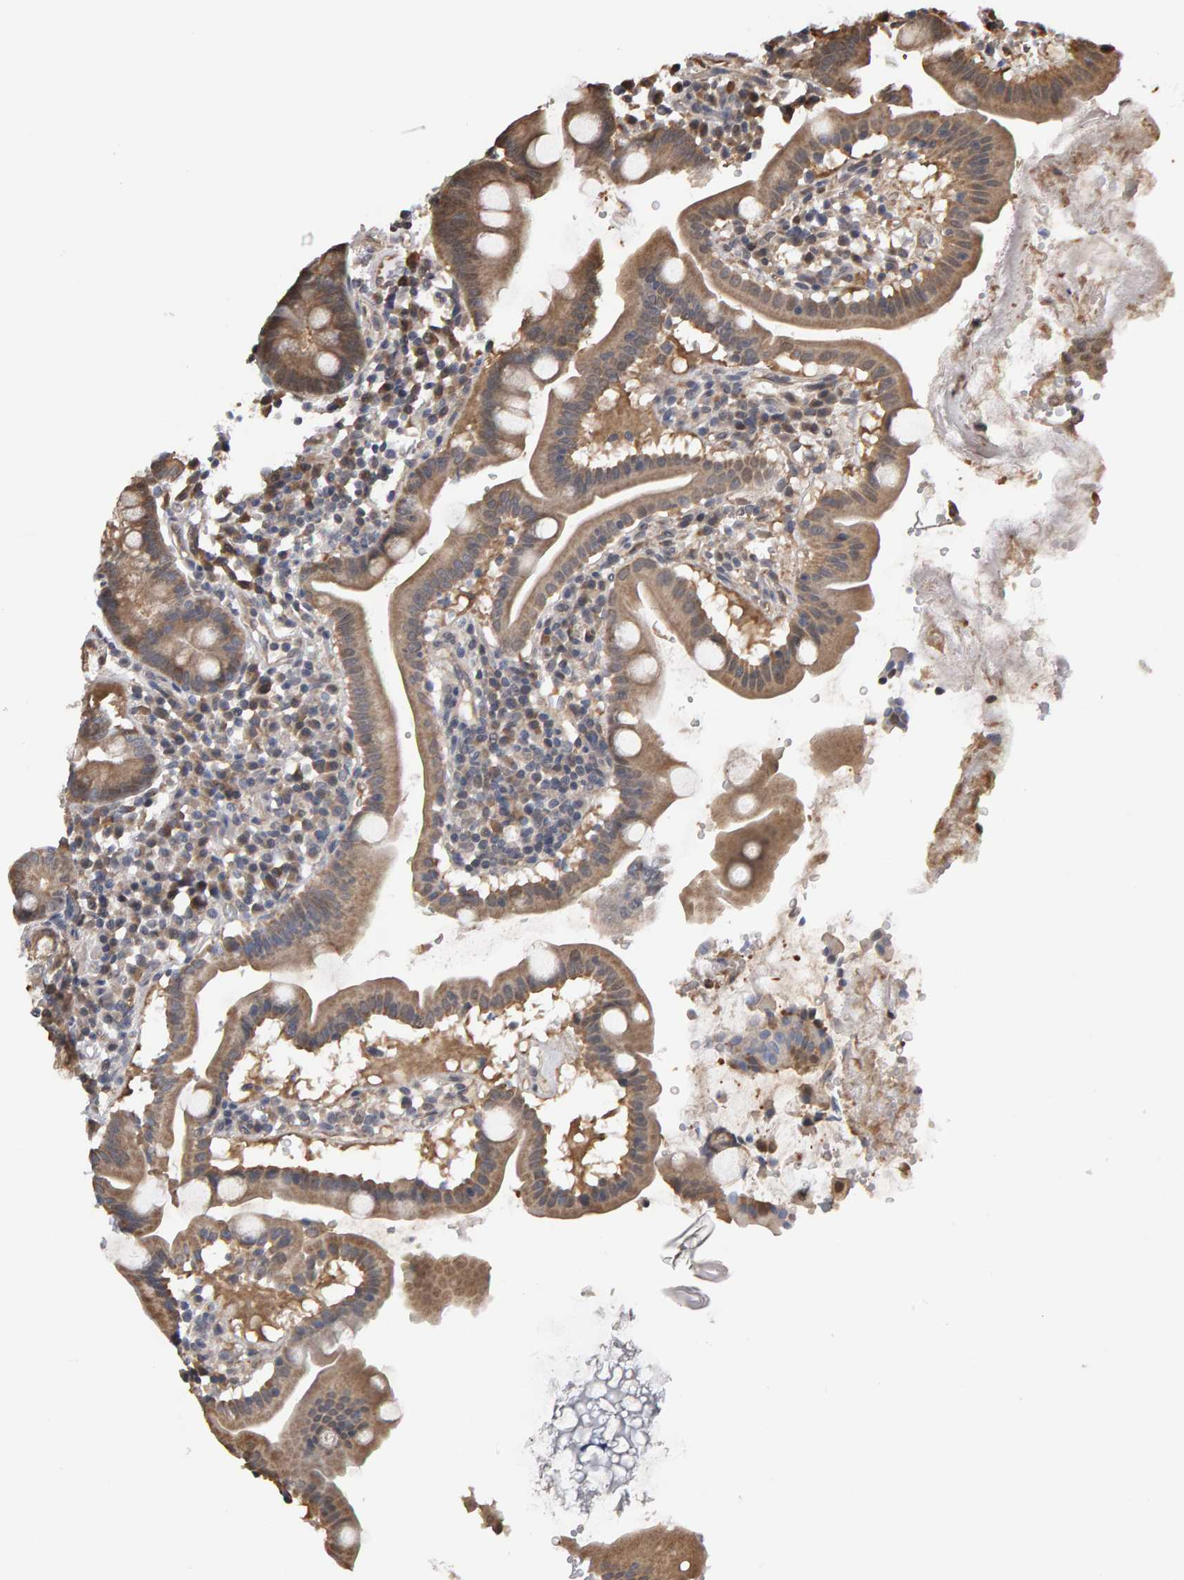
{"staining": {"intensity": "moderate", "quantity": ">75%", "location": "cytoplasmic/membranous"}, "tissue": "duodenum", "cell_type": "Glandular cells", "image_type": "normal", "snomed": [{"axis": "morphology", "description": "Normal tissue, NOS"}, {"axis": "topography", "description": "Duodenum"}], "caption": "High-power microscopy captured an immunohistochemistry histopathology image of benign duodenum, revealing moderate cytoplasmic/membranous staining in approximately >75% of glandular cells. Ihc stains the protein of interest in brown and the nuclei are stained blue.", "gene": "COASY", "patient": {"sex": "male", "age": 50}}